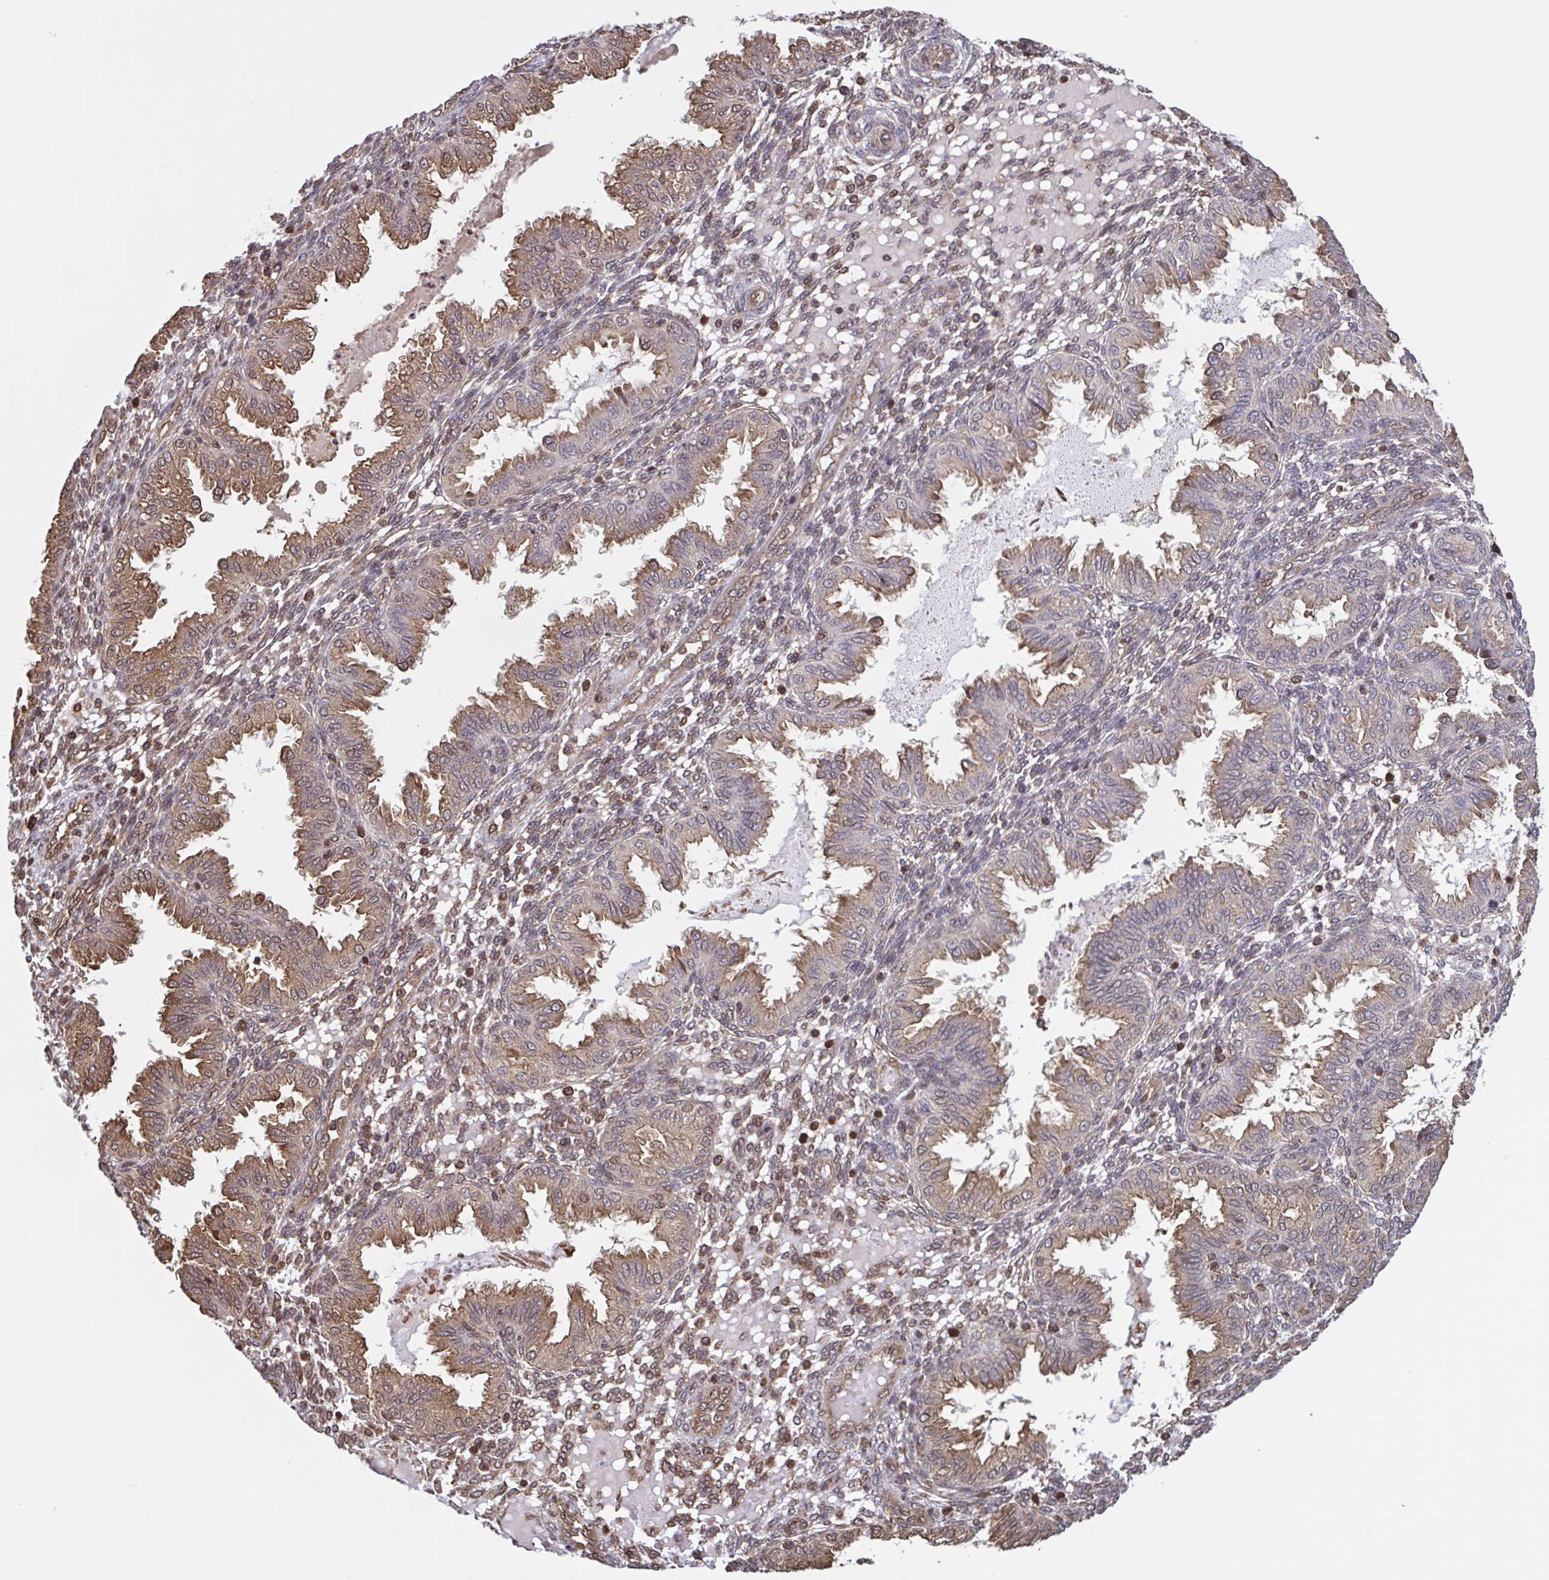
{"staining": {"intensity": "moderate", "quantity": "25%-75%", "location": "cytoplasmic/membranous"}, "tissue": "endometrium", "cell_type": "Cells in endometrial stroma", "image_type": "normal", "snomed": [{"axis": "morphology", "description": "Normal tissue, NOS"}, {"axis": "topography", "description": "Endometrium"}], "caption": "Immunohistochemistry micrograph of benign endometrium stained for a protein (brown), which displays medium levels of moderate cytoplasmic/membranous expression in approximately 25%-75% of cells in endometrial stroma.", "gene": "SEC63", "patient": {"sex": "female", "age": 33}}